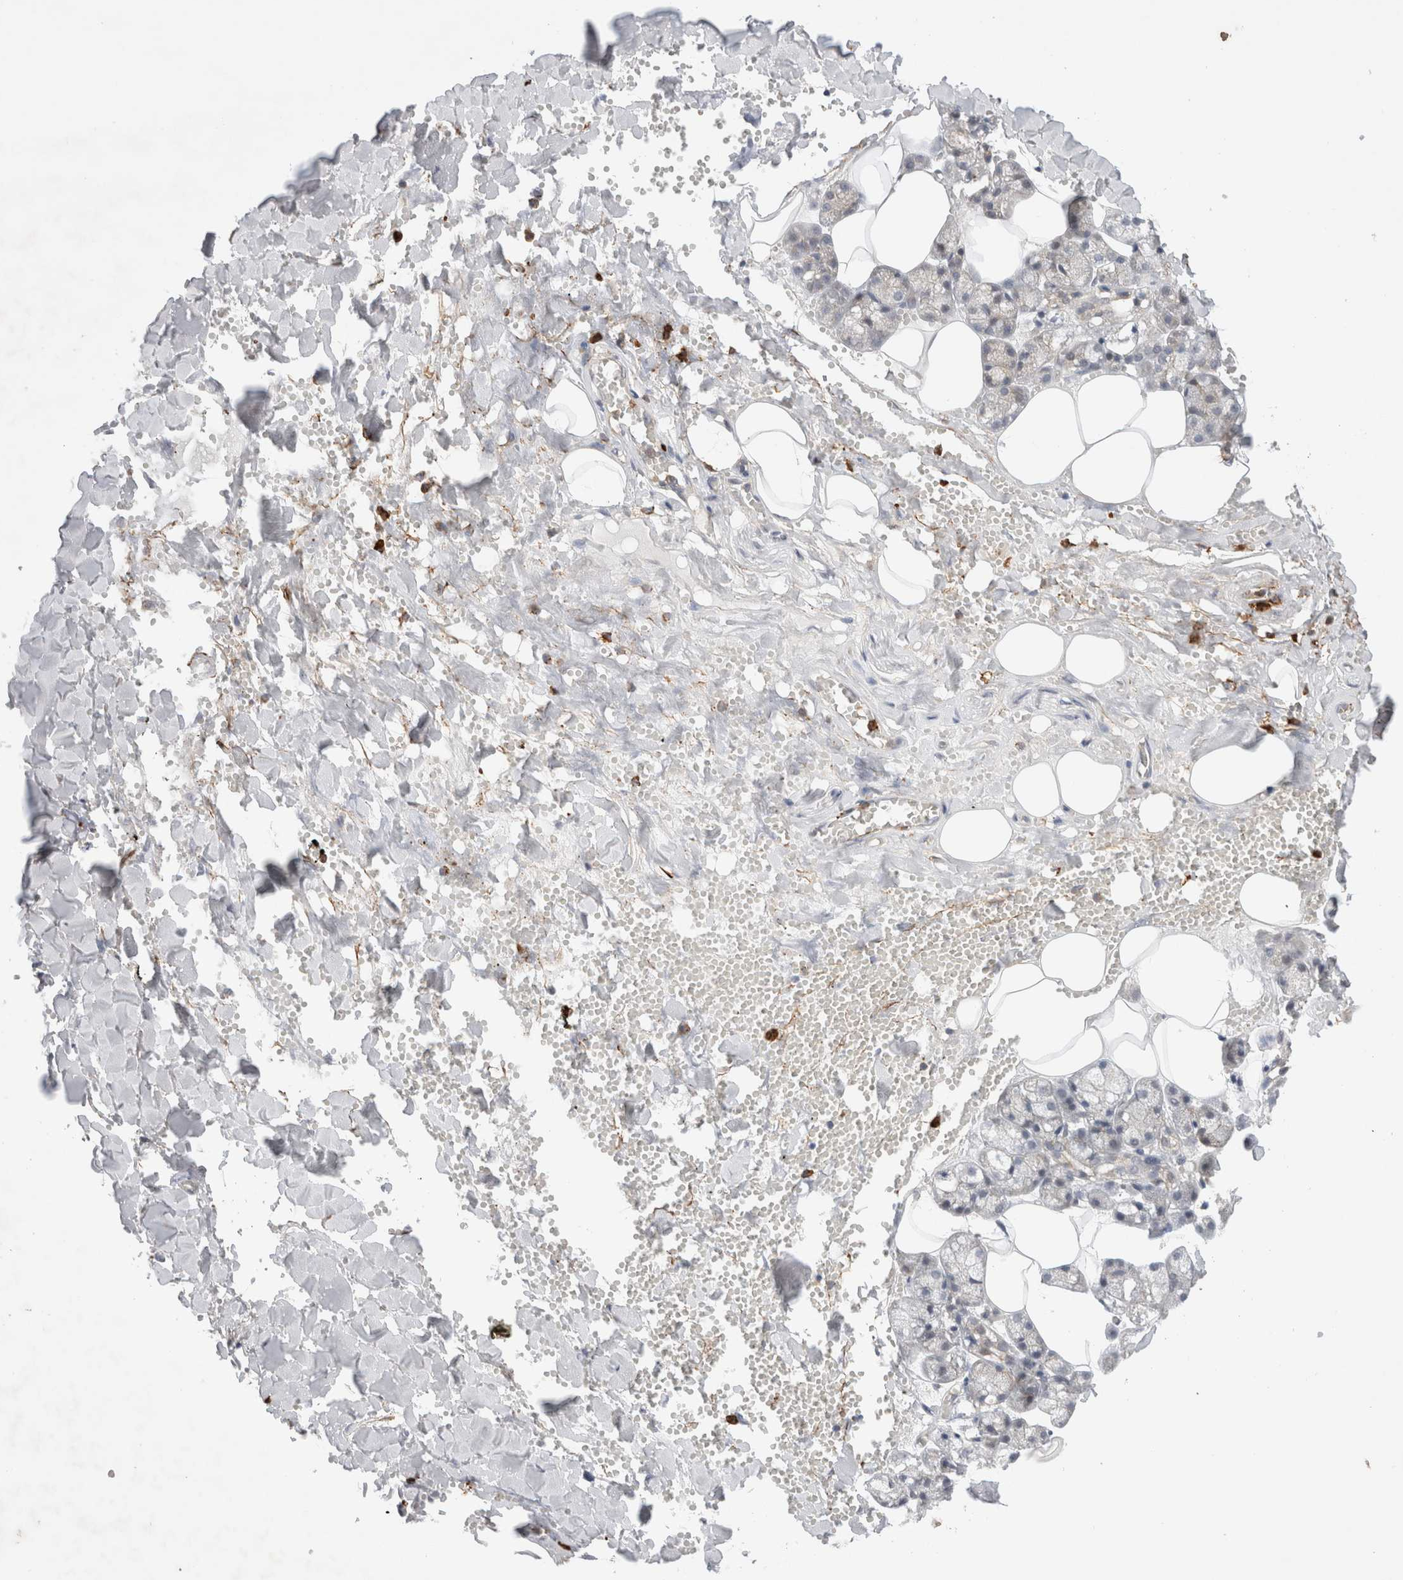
{"staining": {"intensity": "moderate", "quantity": "<25%", "location": "cytoplasmic/membranous"}, "tissue": "salivary gland", "cell_type": "Glandular cells", "image_type": "normal", "snomed": [{"axis": "morphology", "description": "Normal tissue, NOS"}, {"axis": "topography", "description": "Salivary gland"}], "caption": "The micrograph demonstrates staining of benign salivary gland, revealing moderate cytoplasmic/membranous protein staining (brown color) within glandular cells.", "gene": "GSDMB", "patient": {"sex": "male", "age": 62}}